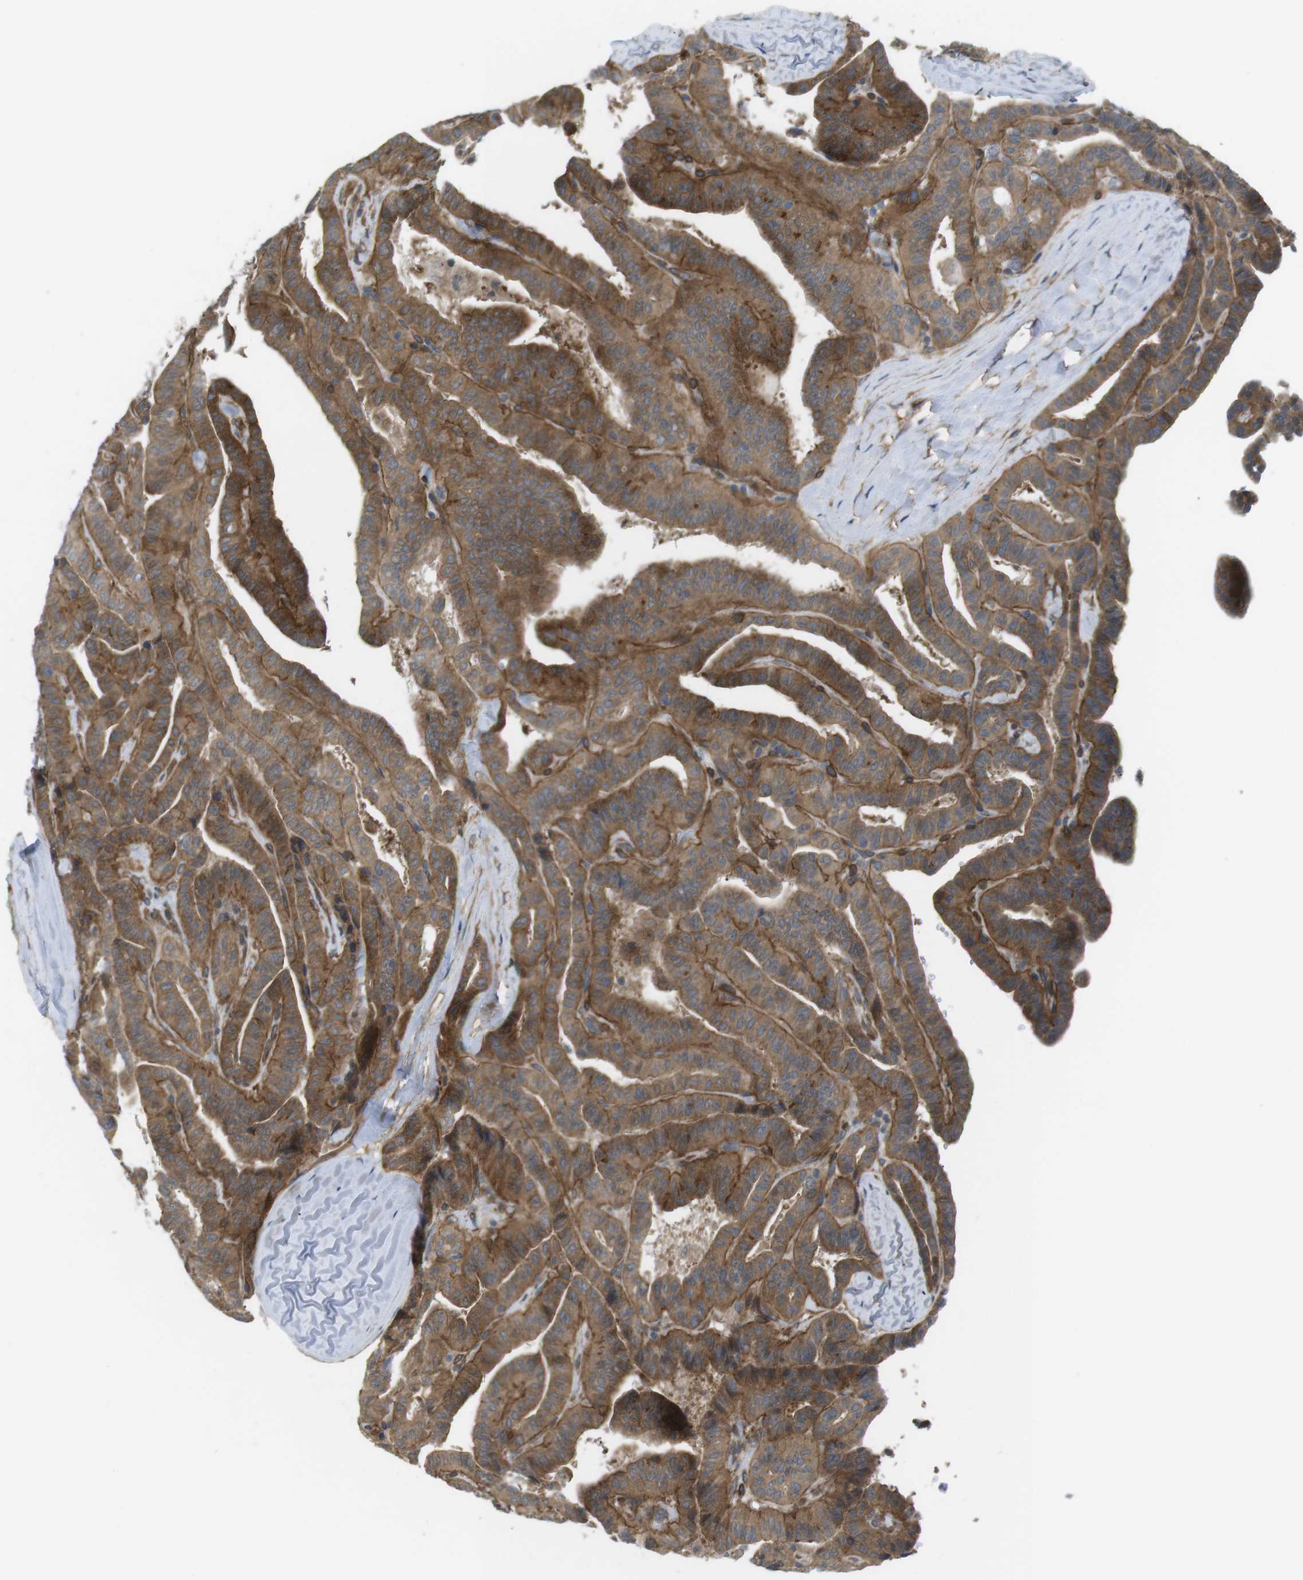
{"staining": {"intensity": "strong", "quantity": ">75%", "location": "cytoplasmic/membranous"}, "tissue": "thyroid cancer", "cell_type": "Tumor cells", "image_type": "cancer", "snomed": [{"axis": "morphology", "description": "Papillary adenocarcinoma, NOS"}, {"axis": "topography", "description": "Thyroid gland"}], "caption": "A high-resolution micrograph shows IHC staining of thyroid papillary adenocarcinoma, which exhibits strong cytoplasmic/membranous staining in approximately >75% of tumor cells.", "gene": "KANK2", "patient": {"sex": "male", "age": 77}}